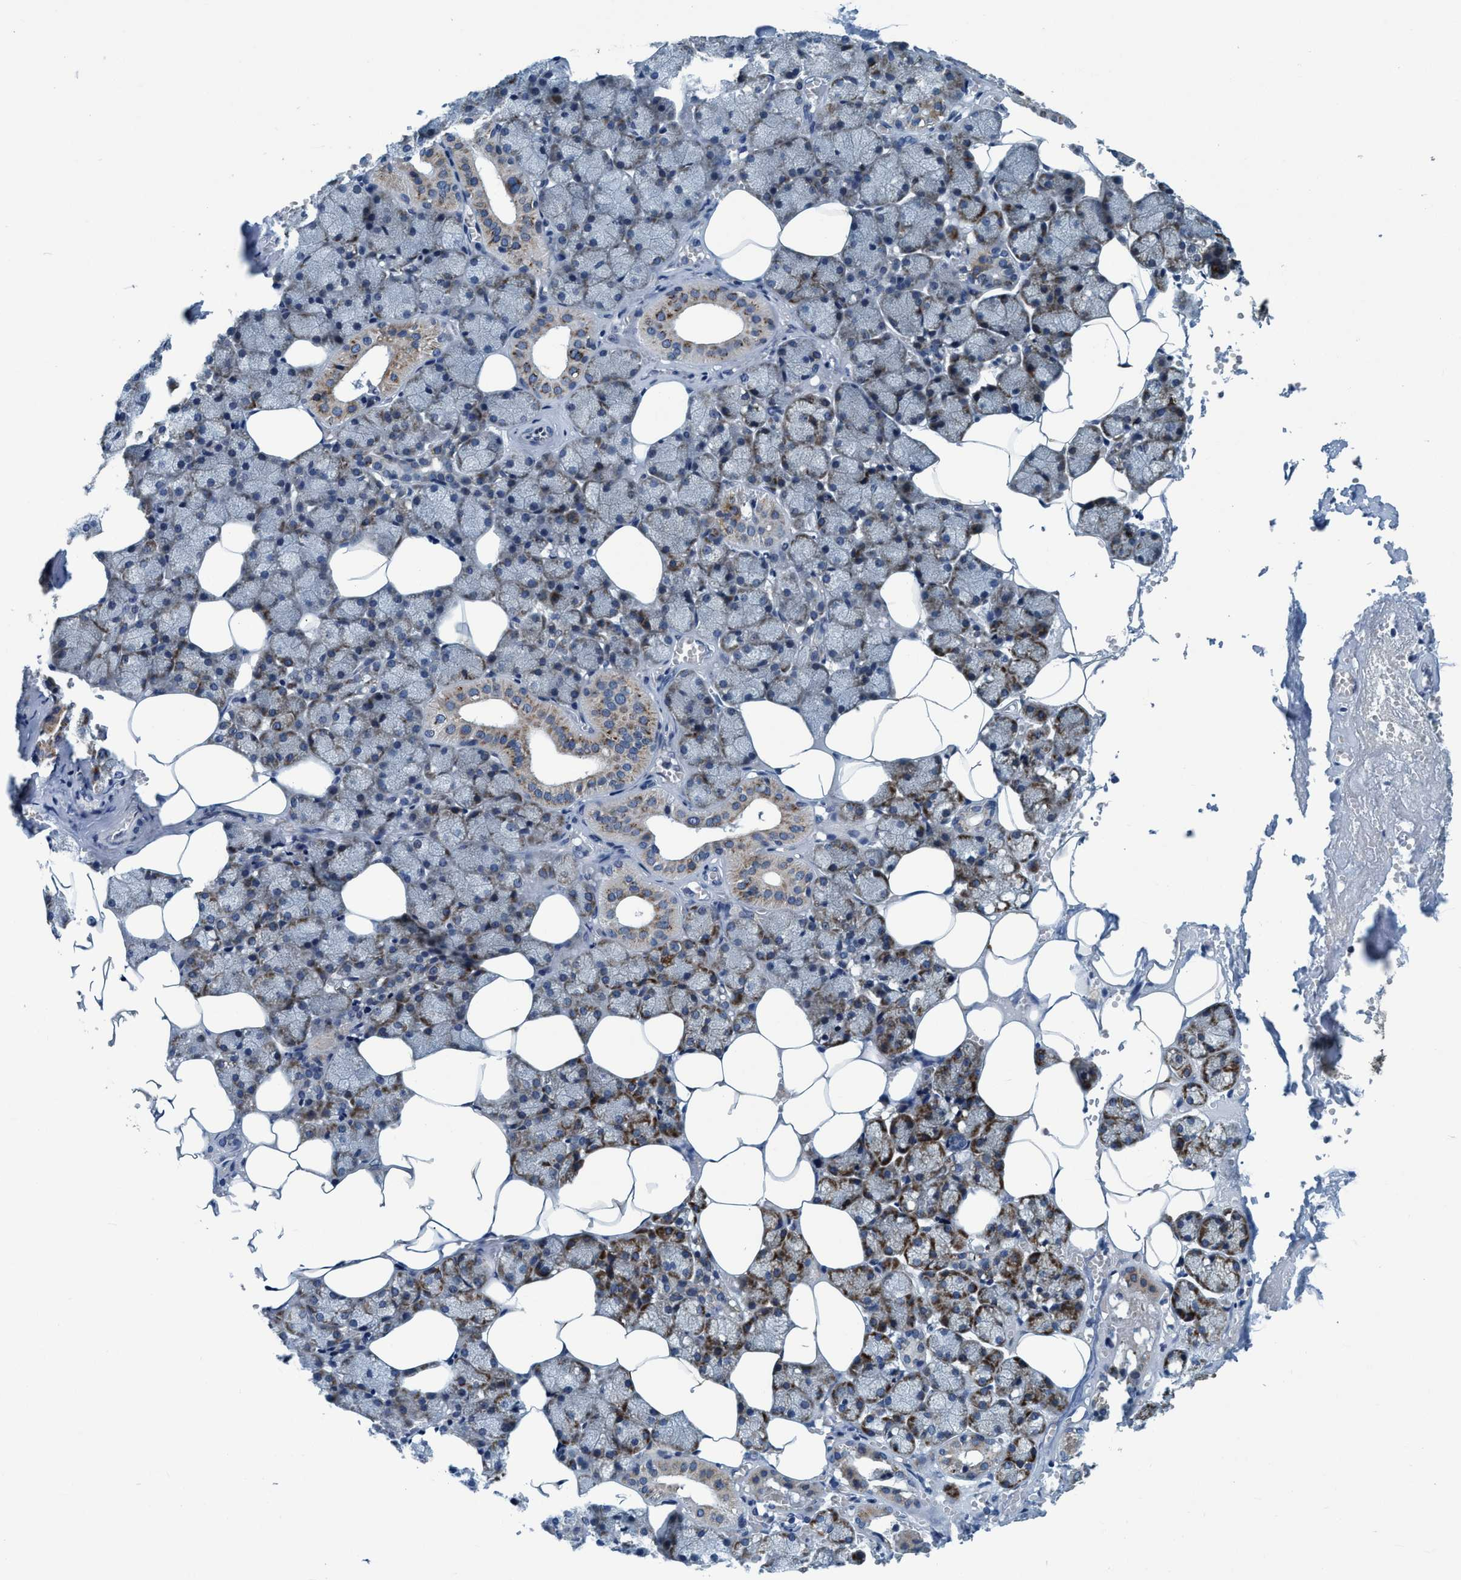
{"staining": {"intensity": "moderate", "quantity": "<25%", "location": "cytoplasmic/membranous"}, "tissue": "salivary gland", "cell_type": "Glandular cells", "image_type": "normal", "snomed": [{"axis": "morphology", "description": "Normal tissue, NOS"}, {"axis": "topography", "description": "Salivary gland"}], "caption": "DAB (3,3'-diaminobenzidine) immunohistochemical staining of benign salivary gland shows moderate cytoplasmic/membranous protein expression in approximately <25% of glandular cells.", "gene": "ARMC9", "patient": {"sex": "male", "age": 62}}